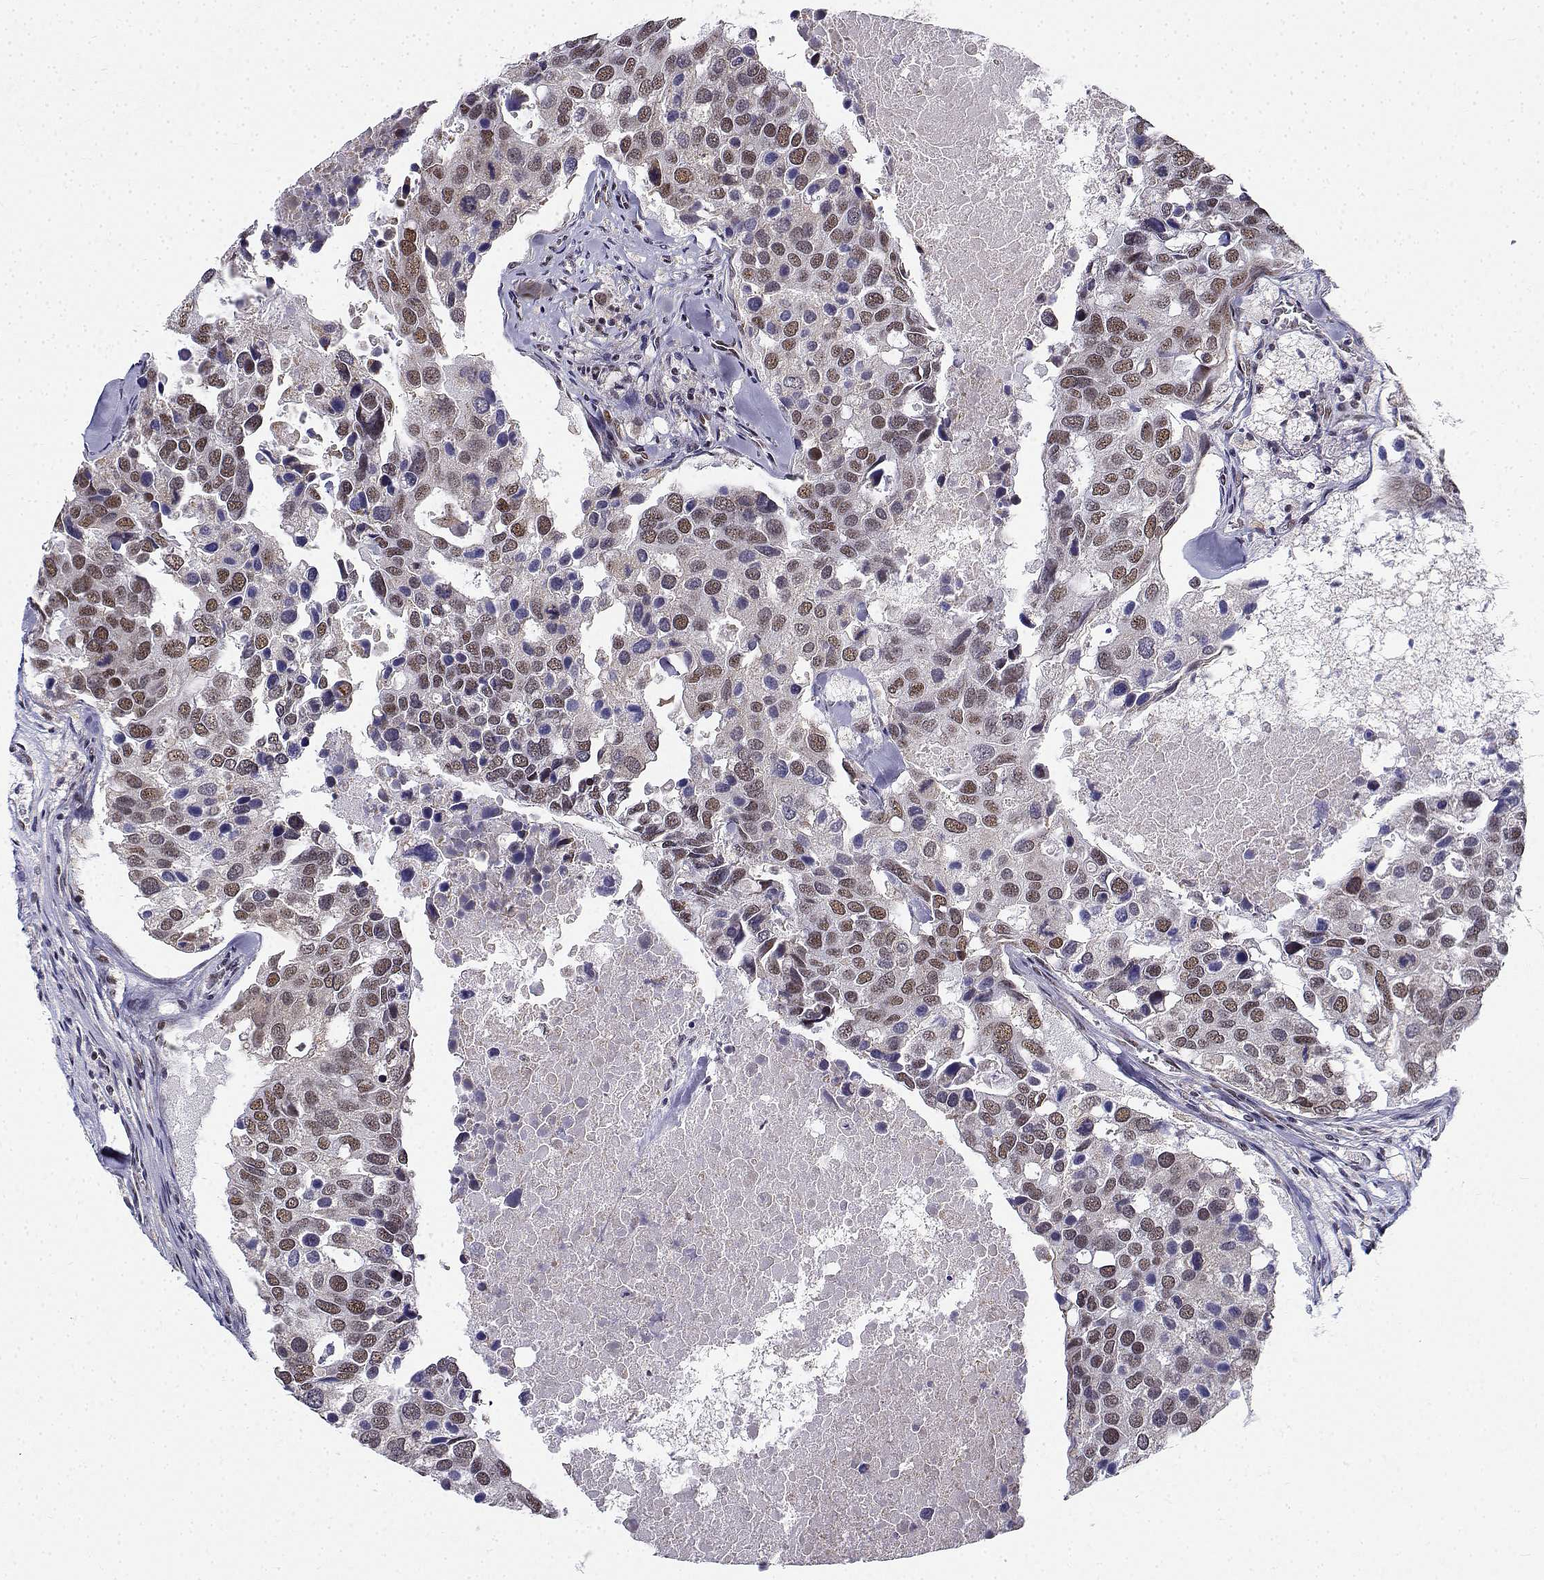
{"staining": {"intensity": "moderate", "quantity": "25%-75%", "location": "nuclear"}, "tissue": "breast cancer", "cell_type": "Tumor cells", "image_type": "cancer", "snomed": [{"axis": "morphology", "description": "Duct carcinoma"}, {"axis": "topography", "description": "Breast"}], "caption": "Immunohistochemistry (IHC) staining of invasive ductal carcinoma (breast), which demonstrates medium levels of moderate nuclear staining in approximately 25%-75% of tumor cells indicating moderate nuclear protein staining. The staining was performed using DAB (3,3'-diaminobenzidine) (brown) for protein detection and nuclei were counterstained in hematoxylin (blue).", "gene": "BCAS2", "patient": {"sex": "female", "age": 83}}